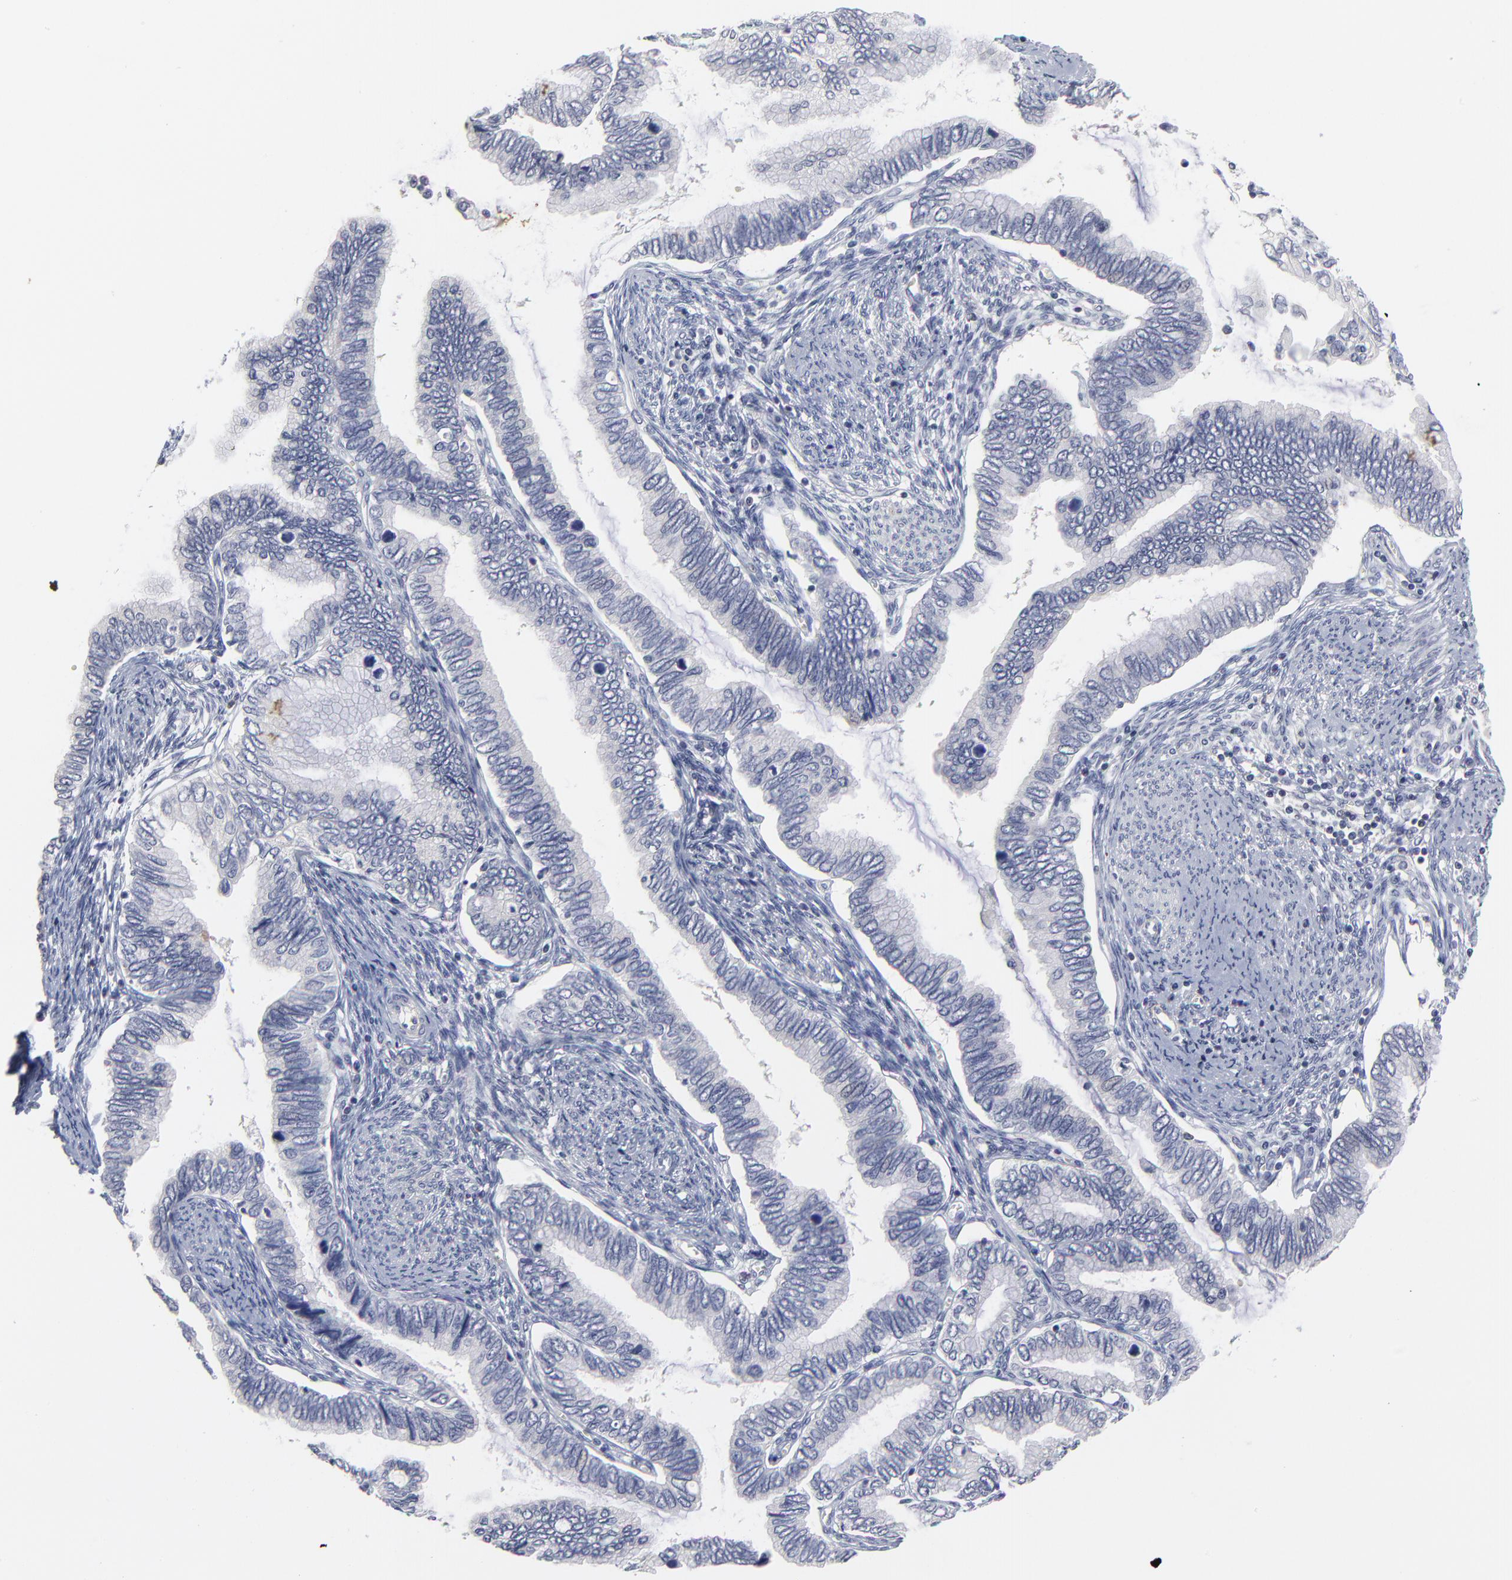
{"staining": {"intensity": "negative", "quantity": "none", "location": "none"}, "tissue": "cervical cancer", "cell_type": "Tumor cells", "image_type": "cancer", "snomed": [{"axis": "morphology", "description": "Adenocarcinoma, NOS"}, {"axis": "topography", "description": "Cervix"}], "caption": "There is no significant positivity in tumor cells of cervical cancer (adenocarcinoma).", "gene": "MAGEA10", "patient": {"sex": "female", "age": 49}}